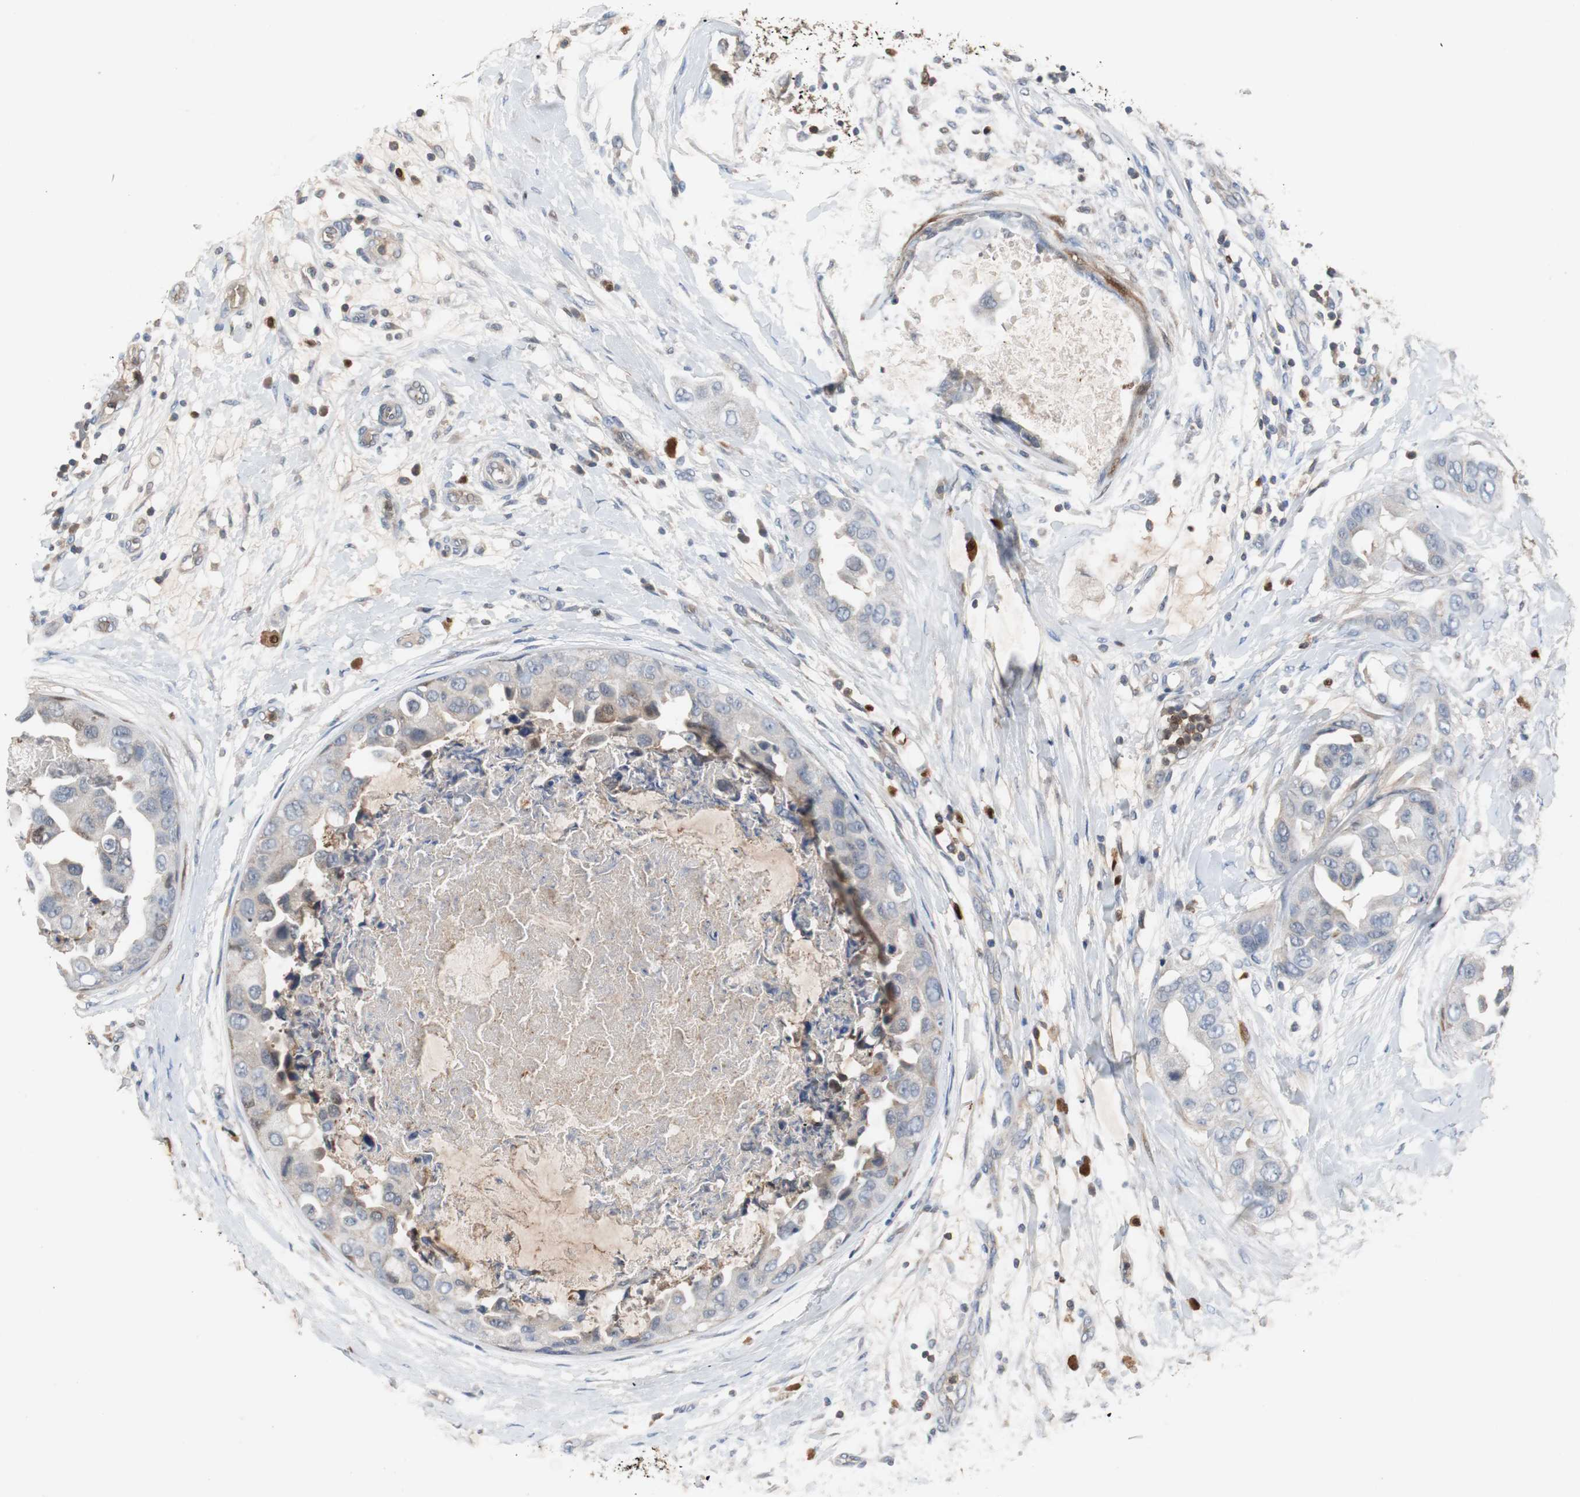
{"staining": {"intensity": "weak", "quantity": "25%-75%", "location": "cytoplasmic/membranous"}, "tissue": "breast cancer", "cell_type": "Tumor cells", "image_type": "cancer", "snomed": [{"axis": "morphology", "description": "Duct carcinoma"}, {"axis": "topography", "description": "Breast"}], "caption": "Human infiltrating ductal carcinoma (breast) stained with a protein marker reveals weak staining in tumor cells.", "gene": "CALB2", "patient": {"sex": "female", "age": 40}}